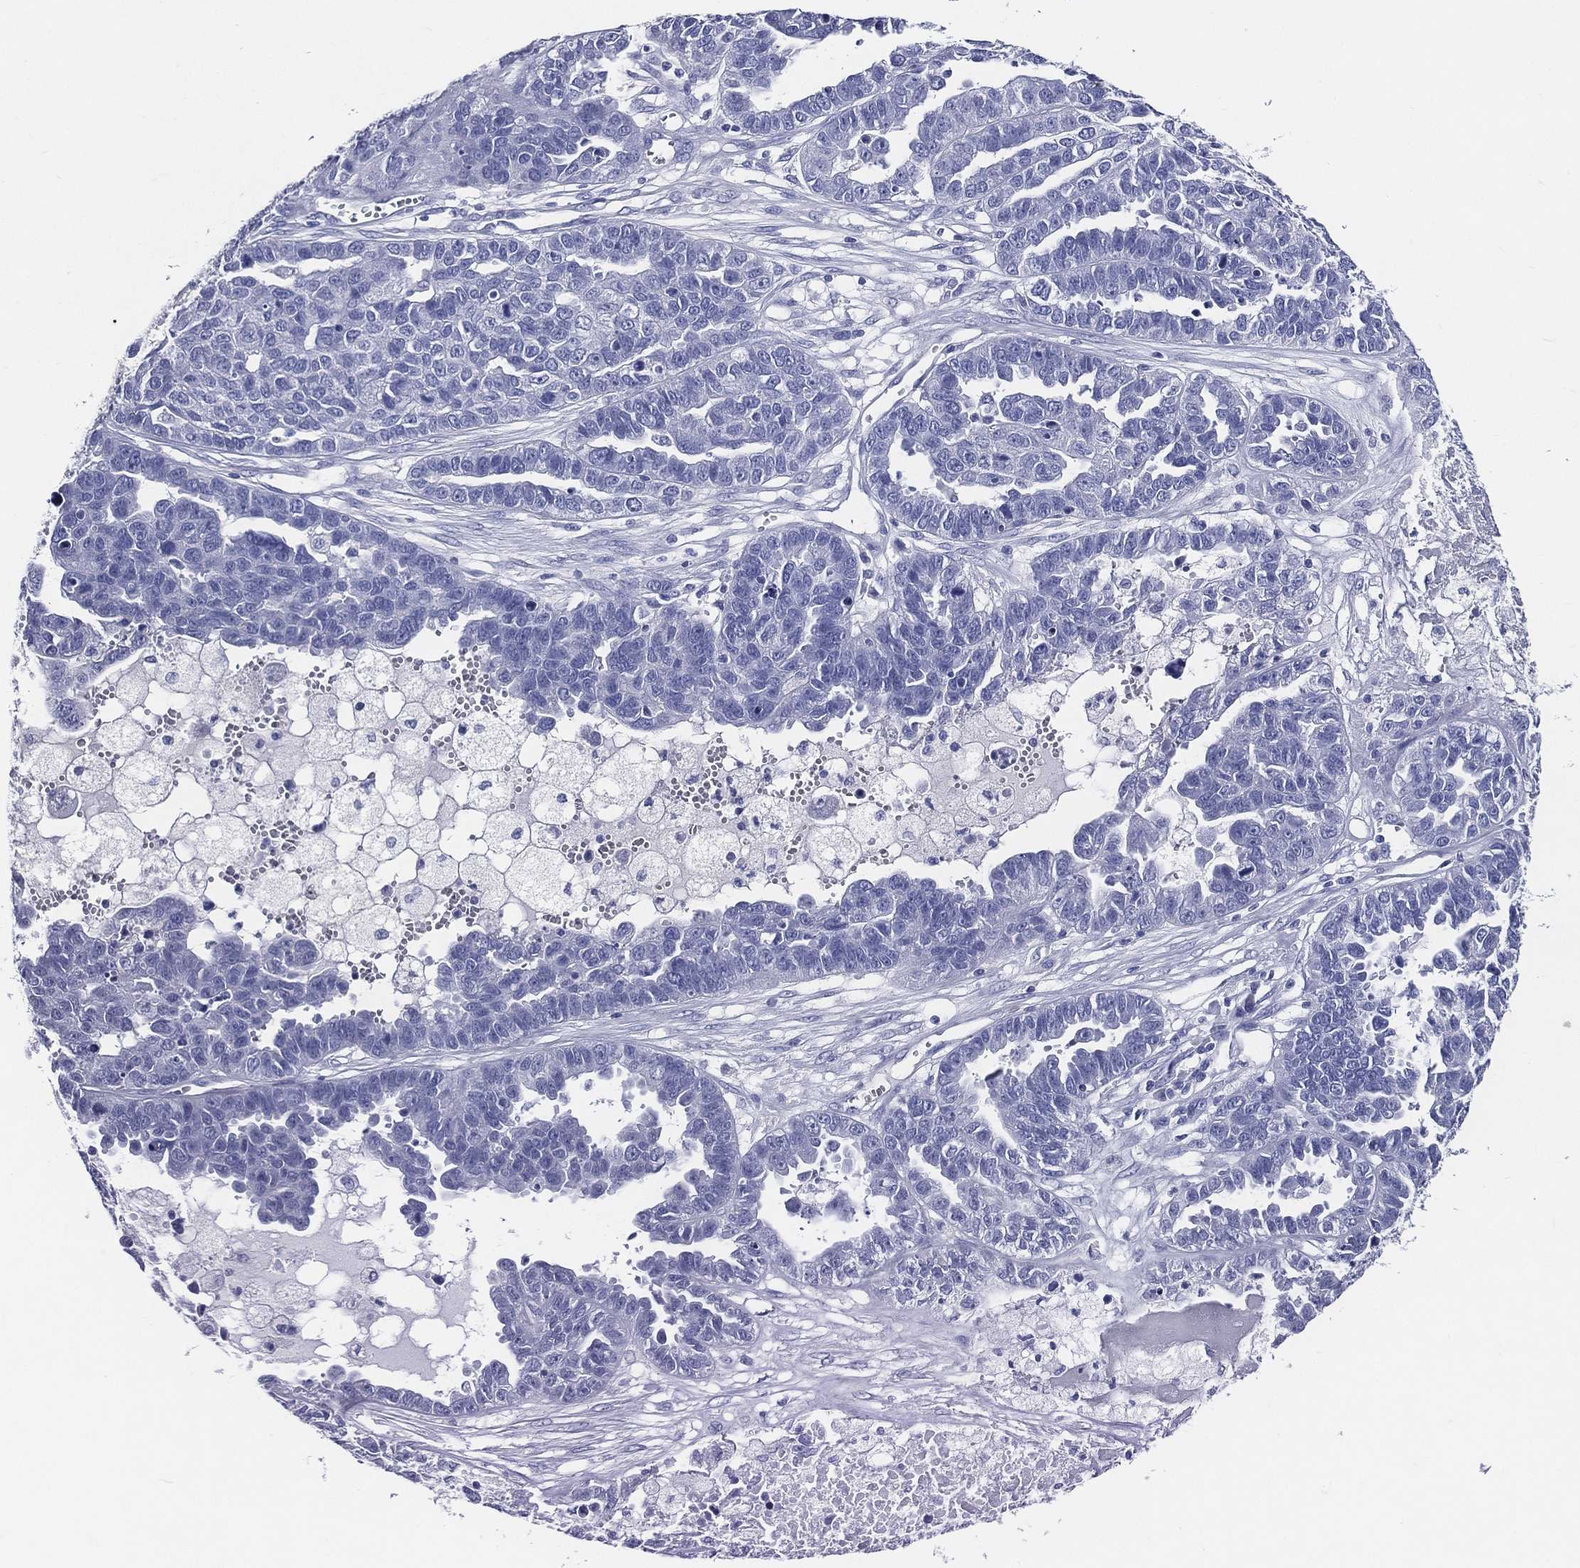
{"staining": {"intensity": "negative", "quantity": "none", "location": "none"}, "tissue": "ovarian cancer", "cell_type": "Tumor cells", "image_type": "cancer", "snomed": [{"axis": "morphology", "description": "Cystadenocarcinoma, serous, NOS"}, {"axis": "topography", "description": "Ovary"}], "caption": "High power microscopy photomicrograph of an immunohistochemistry (IHC) image of ovarian cancer, revealing no significant staining in tumor cells. Nuclei are stained in blue.", "gene": "ACE2", "patient": {"sex": "female", "age": 87}}